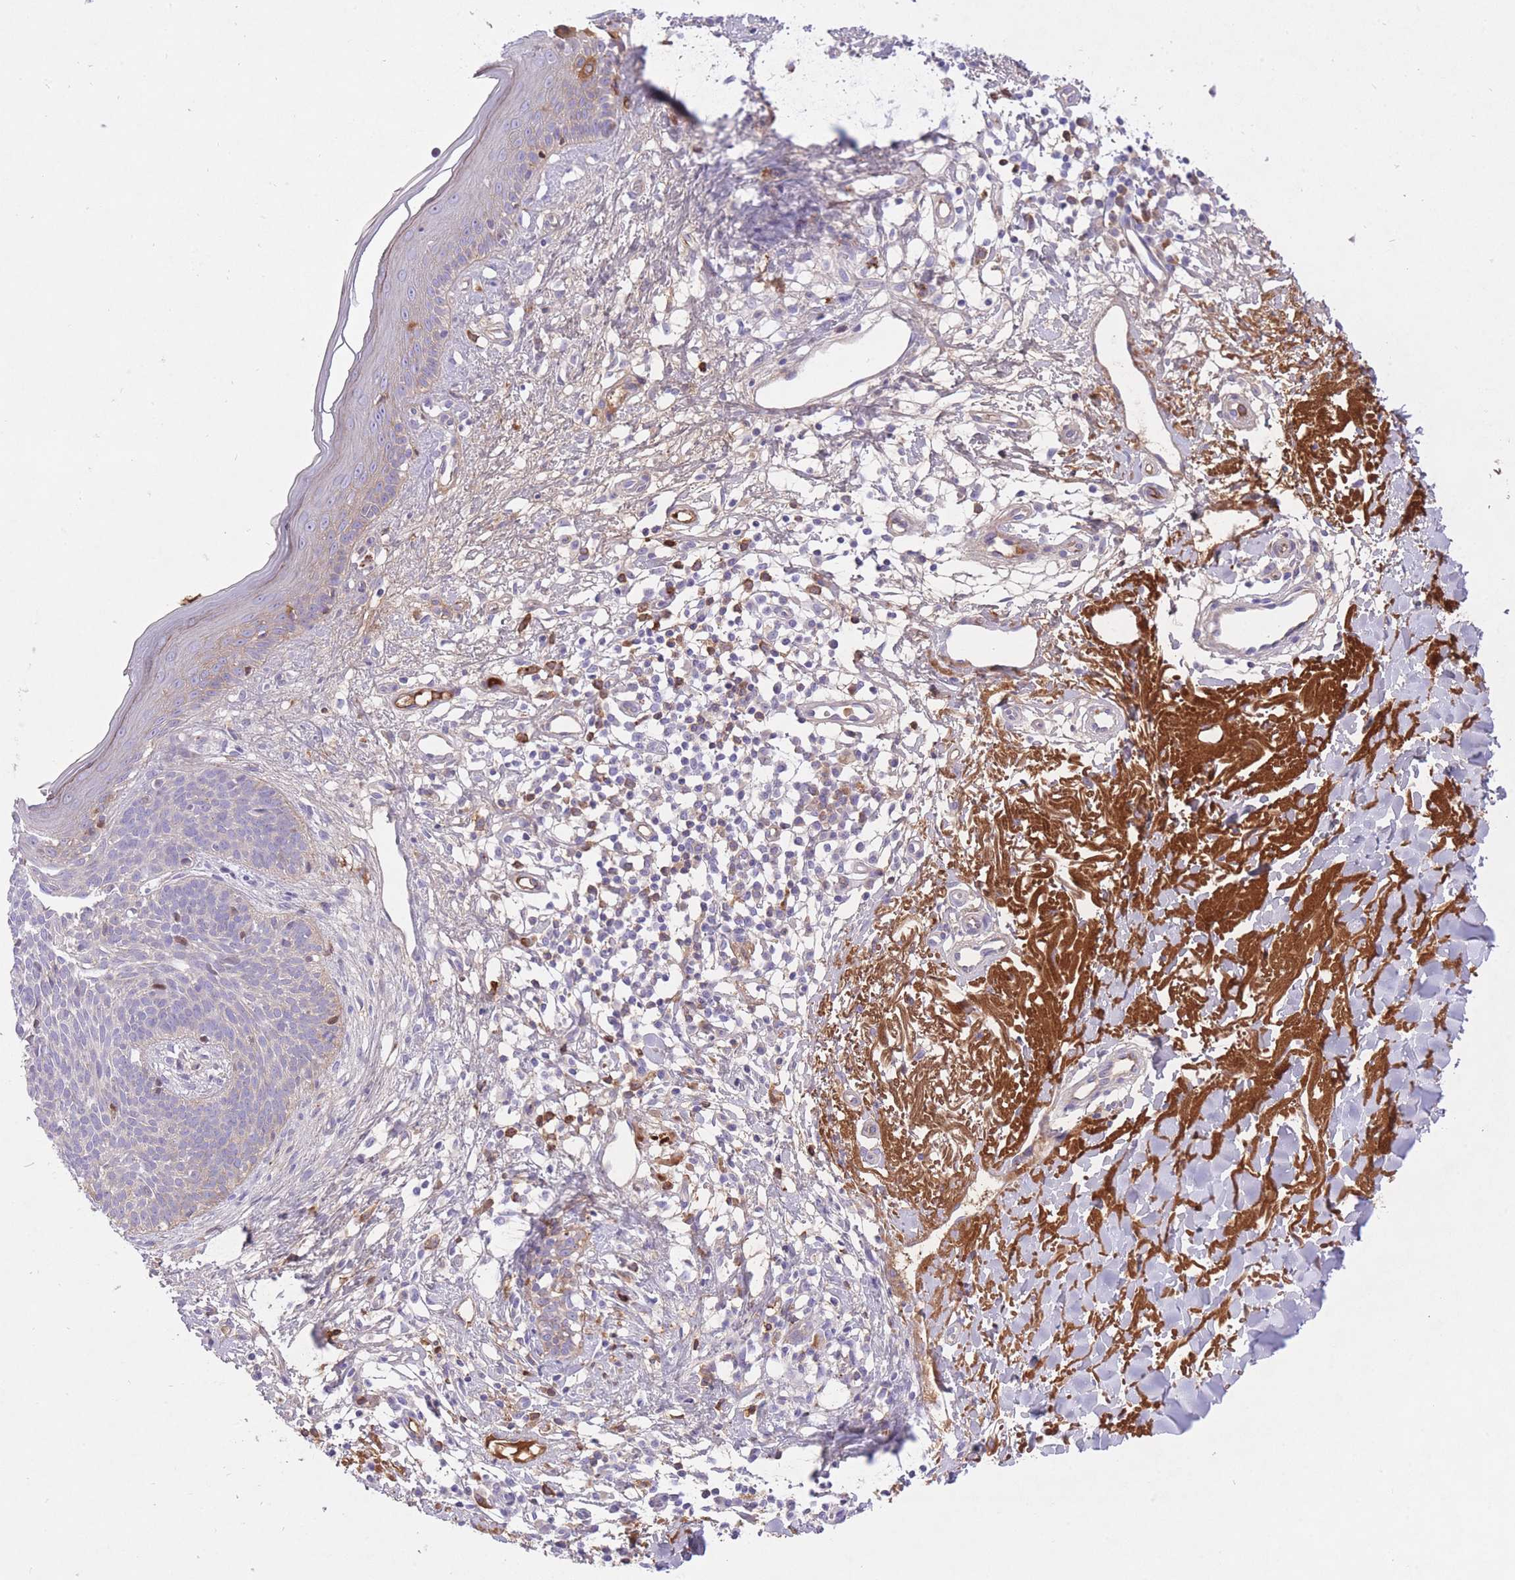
{"staining": {"intensity": "negative", "quantity": "none", "location": "none"}, "tissue": "skin cancer", "cell_type": "Tumor cells", "image_type": "cancer", "snomed": [{"axis": "morphology", "description": "Basal cell carcinoma"}, {"axis": "topography", "description": "Skin"}], "caption": "Protein analysis of skin cancer shows no significant positivity in tumor cells. (Brightfield microscopy of DAB immunohistochemistry (IHC) at high magnification).", "gene": "HRG", "patient": {"sex": "male", "age": 84}}